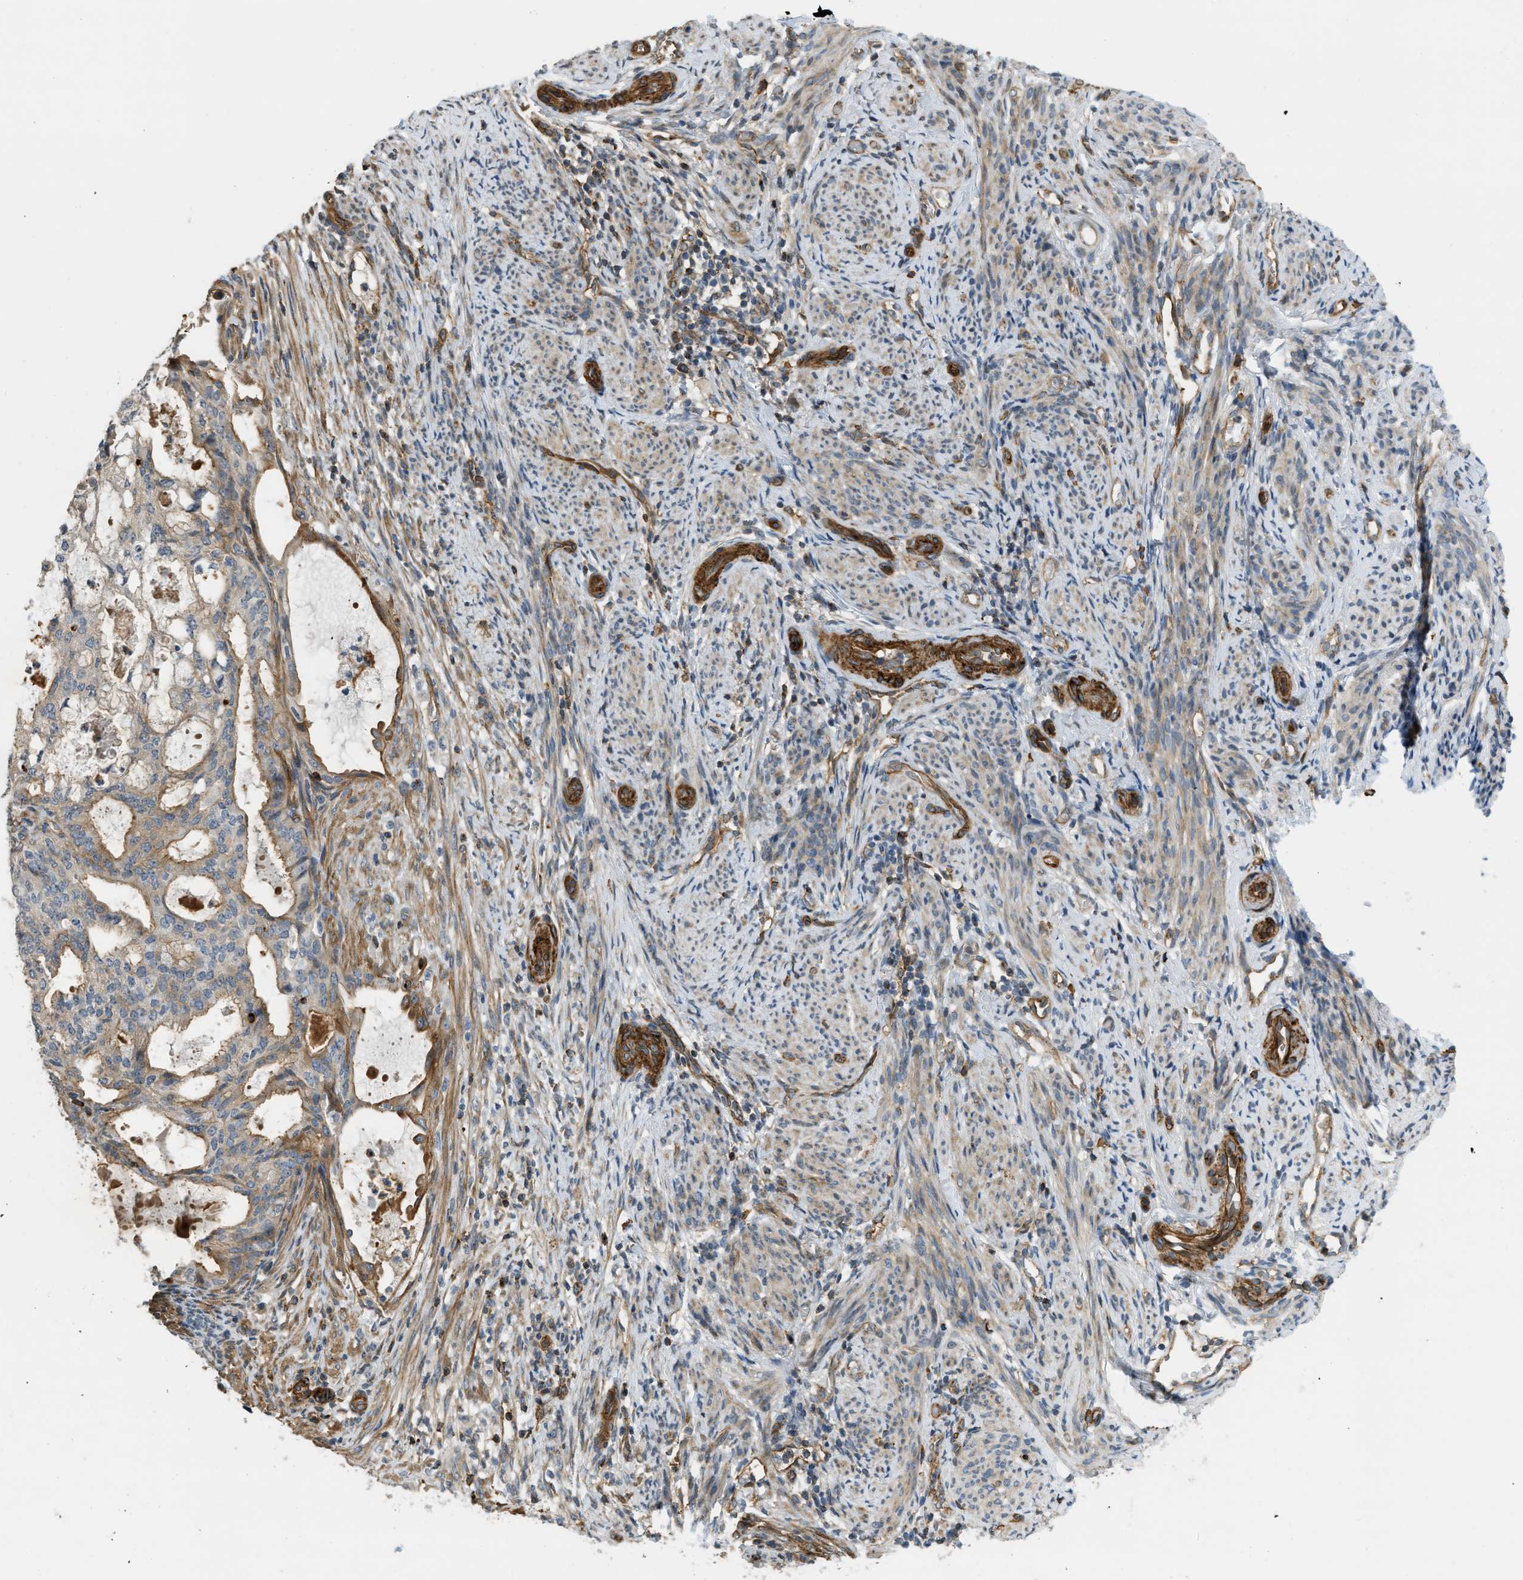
{"staining": {"intensity": "moderate", "quantity": ">75%", "location": "cytoplasmic/membranous"}, "tissue": "endometrial cancer", "cell_type": "Tumor cells", "image_type": "cancer", "snomed": [{"axis": "morphology", "description": "Adenocarcinoma, NOS"}, {"axis": "topography", "description": "Endometrium"}], "caption": "Endometrial adenocarcinoma stained with immunohistochemistry exhibits moderate cytoplasmic/membranous staining in about >75% of tumor cells.", "gene": "KIAA1671", "patient": {"sex": "female", "age": 58}}